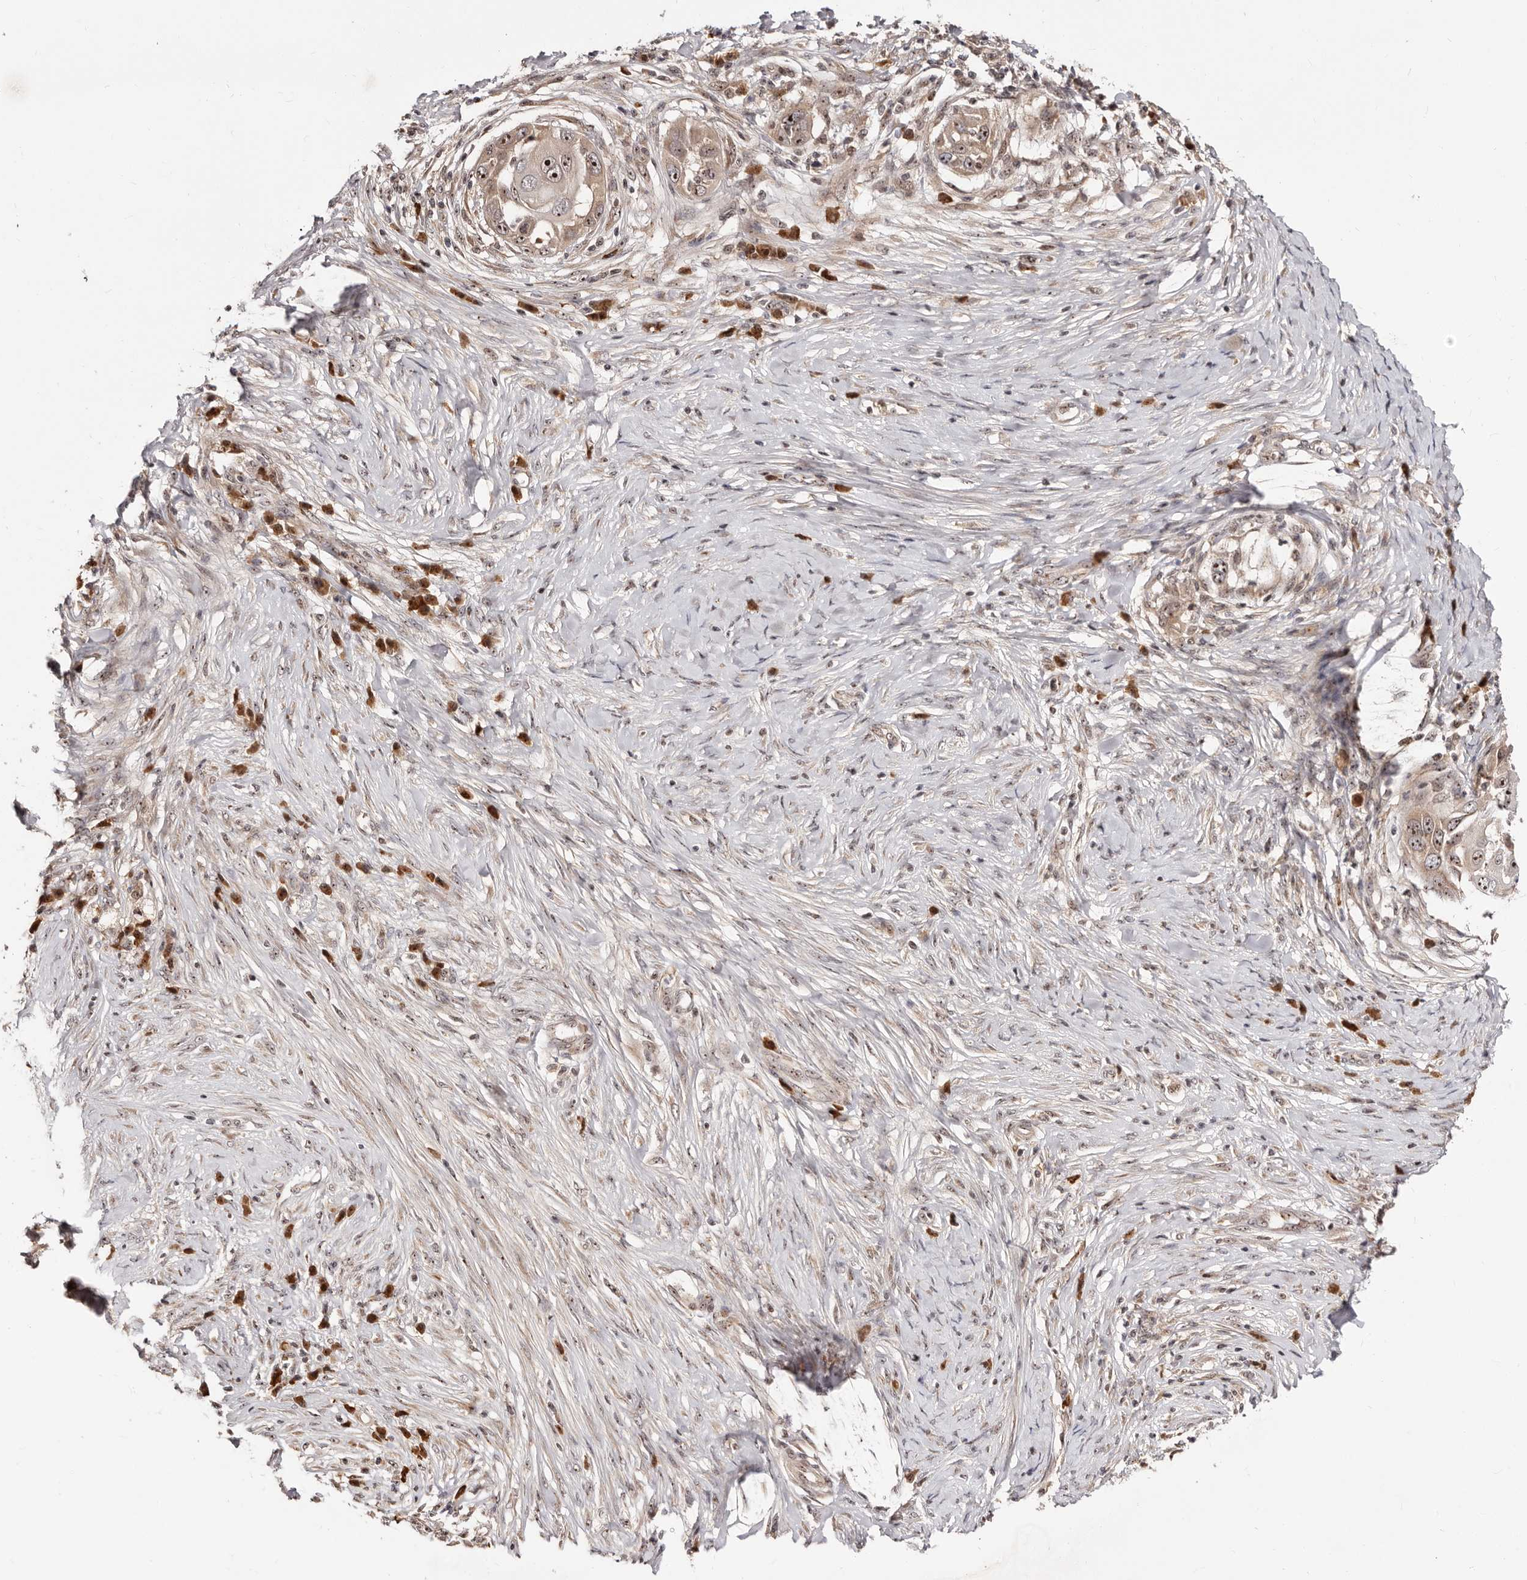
{"staining": {"intensity": "strong", "quantity": ">75%", "location": "nuclear"}, "tissue": "skin cancer", "cell_type": "Tumor cells", "image_type": "cancer", "snomed": [{"axis": "morphology", "description": "Squamous cell carcinoma, NOS"}, {"axis": "topography", "description": "Skin"}], "caption": "Tumor cells show high levels of strong nuclear staining in about >75% of cells in skin cancer (squamous cell carcinoma).", "gene": "APOL6", "patient": {"sex": "female", "age": 44}}